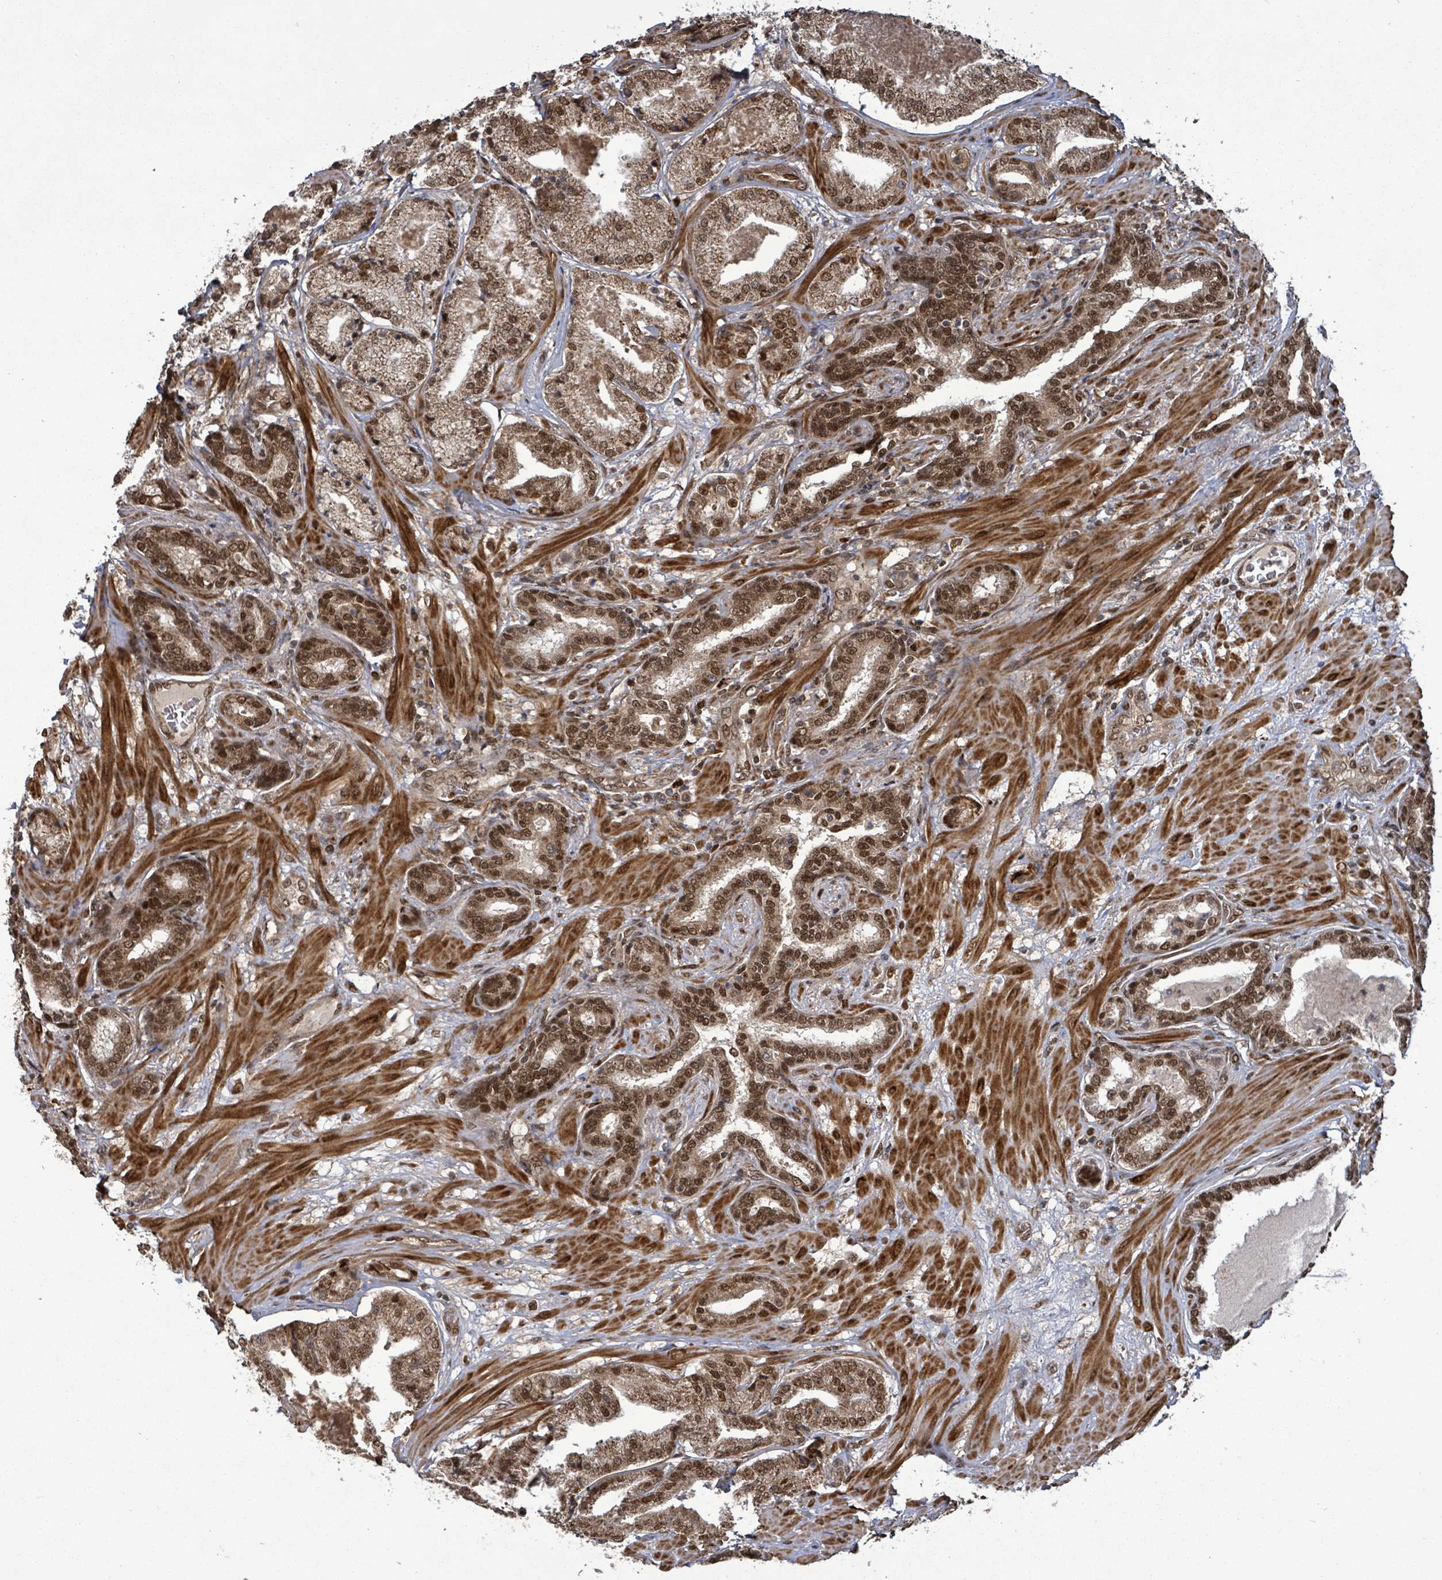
{"staining": {"intensity": "moderate", "quantity": ">75%", "location": "cytoplasmic/membranous,nuclear"}, "tissue": "prostate cancer", "cell_type": "Tumor cells", "image_type": "cancer", "snomed": [{"axis": "morphology", "description": "Adenocarcinoma, High grade"}, {"axis": "topography", "description": "Prostate"}], "caption": "A brown stain highlights moderate cytoplasmic/membranous and nuclear staining of a protein in human adenocarcinoma (high-grade) (prostate) tumor cells.", "gene": "PATZ1", "patient": {"sex": "male", "age": 63}}